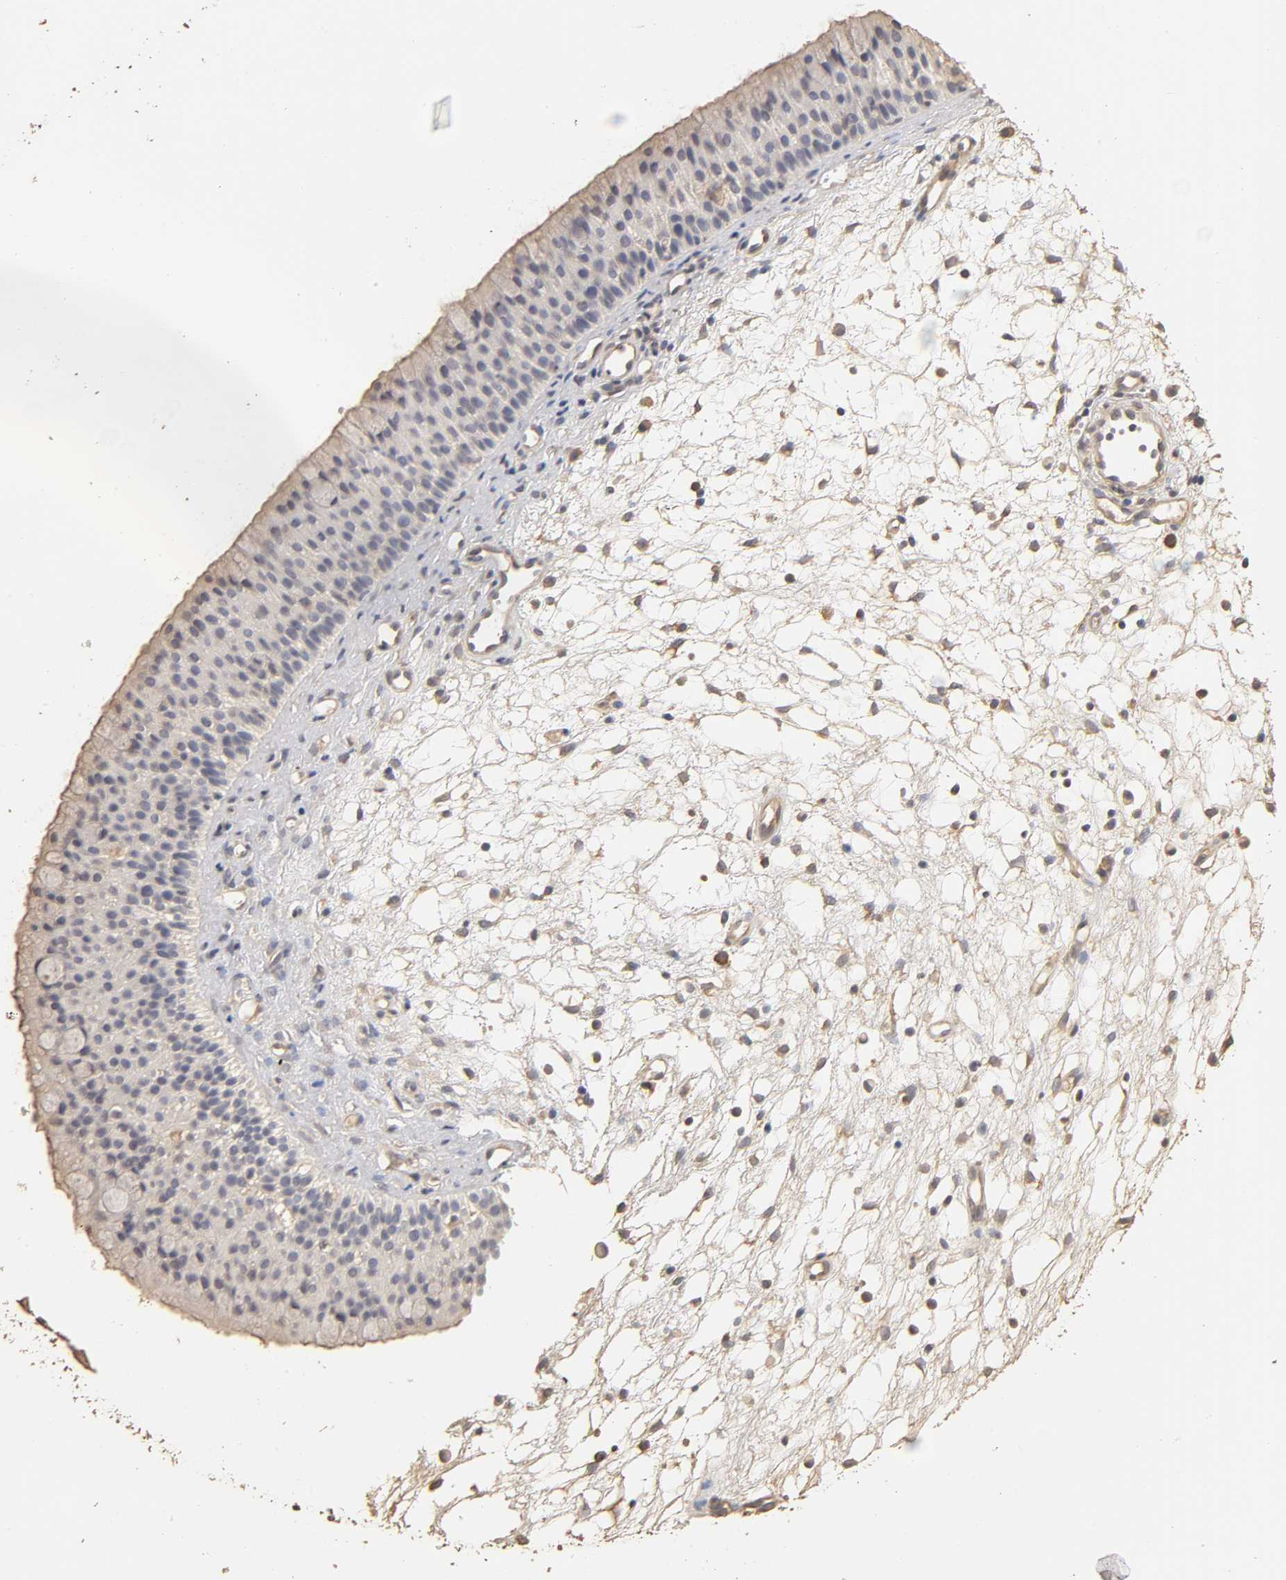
{"staining": {"intensity": "weak", "quantity": ">75%", "location": "cytoplasmic/membranous"}, "tissue": "nasopharynx", "cell_type": "Respiratory epithelial cells", "image_type": "normal", "snomed": [{"axis": "morphology", "description": "Normal tissue, NOS"}, {"axis": "topography", "description": "Nasopharynx"}], "caption": "Brown immunohistochemical staining in normal nasopharynx demonstrates weak cytoplasmic/membranous expression in approximately >75% of respiratory epithelial cells.", "gene": "VSIG4", "patient": {"sex": "female", "age": 54}}